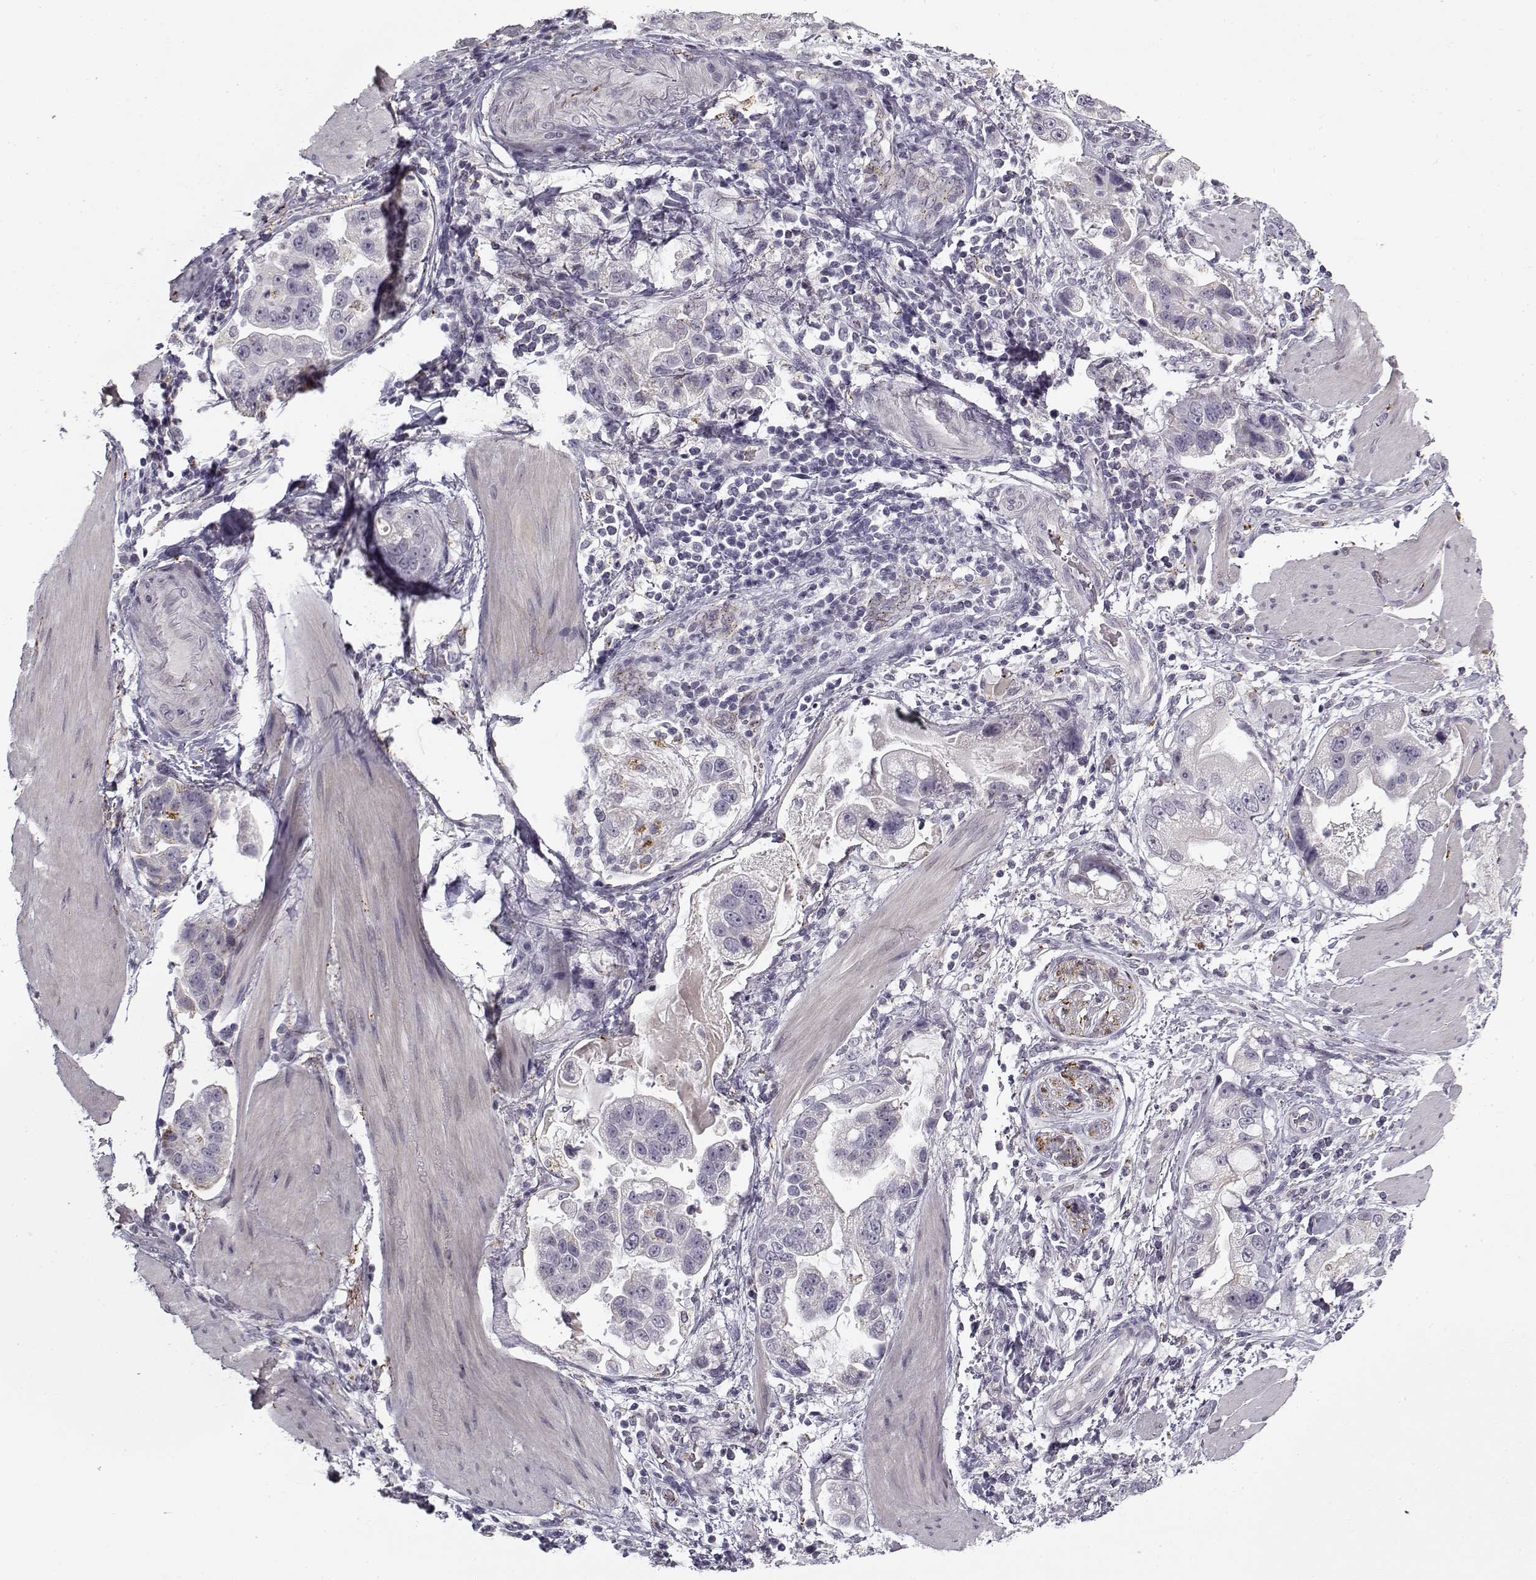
{"staining": {"intensity": "negative", "quantity": "none", "location": "none"}, "tissue": "stomach cancer", "cell_type": "Tumor cells", "image_type": "cancer", "snomed": [{"axis": "morphology", "description": "Adenocarcinoma, NOS"}, {"axis": "topography", "description": "Stomach"}], "caption": "DAB immunohistochemical staining of stomach cancer displays no significant staining in tumor cells.", "gene": "SNCA", "patient": {"sex": "male", "age": 59}}